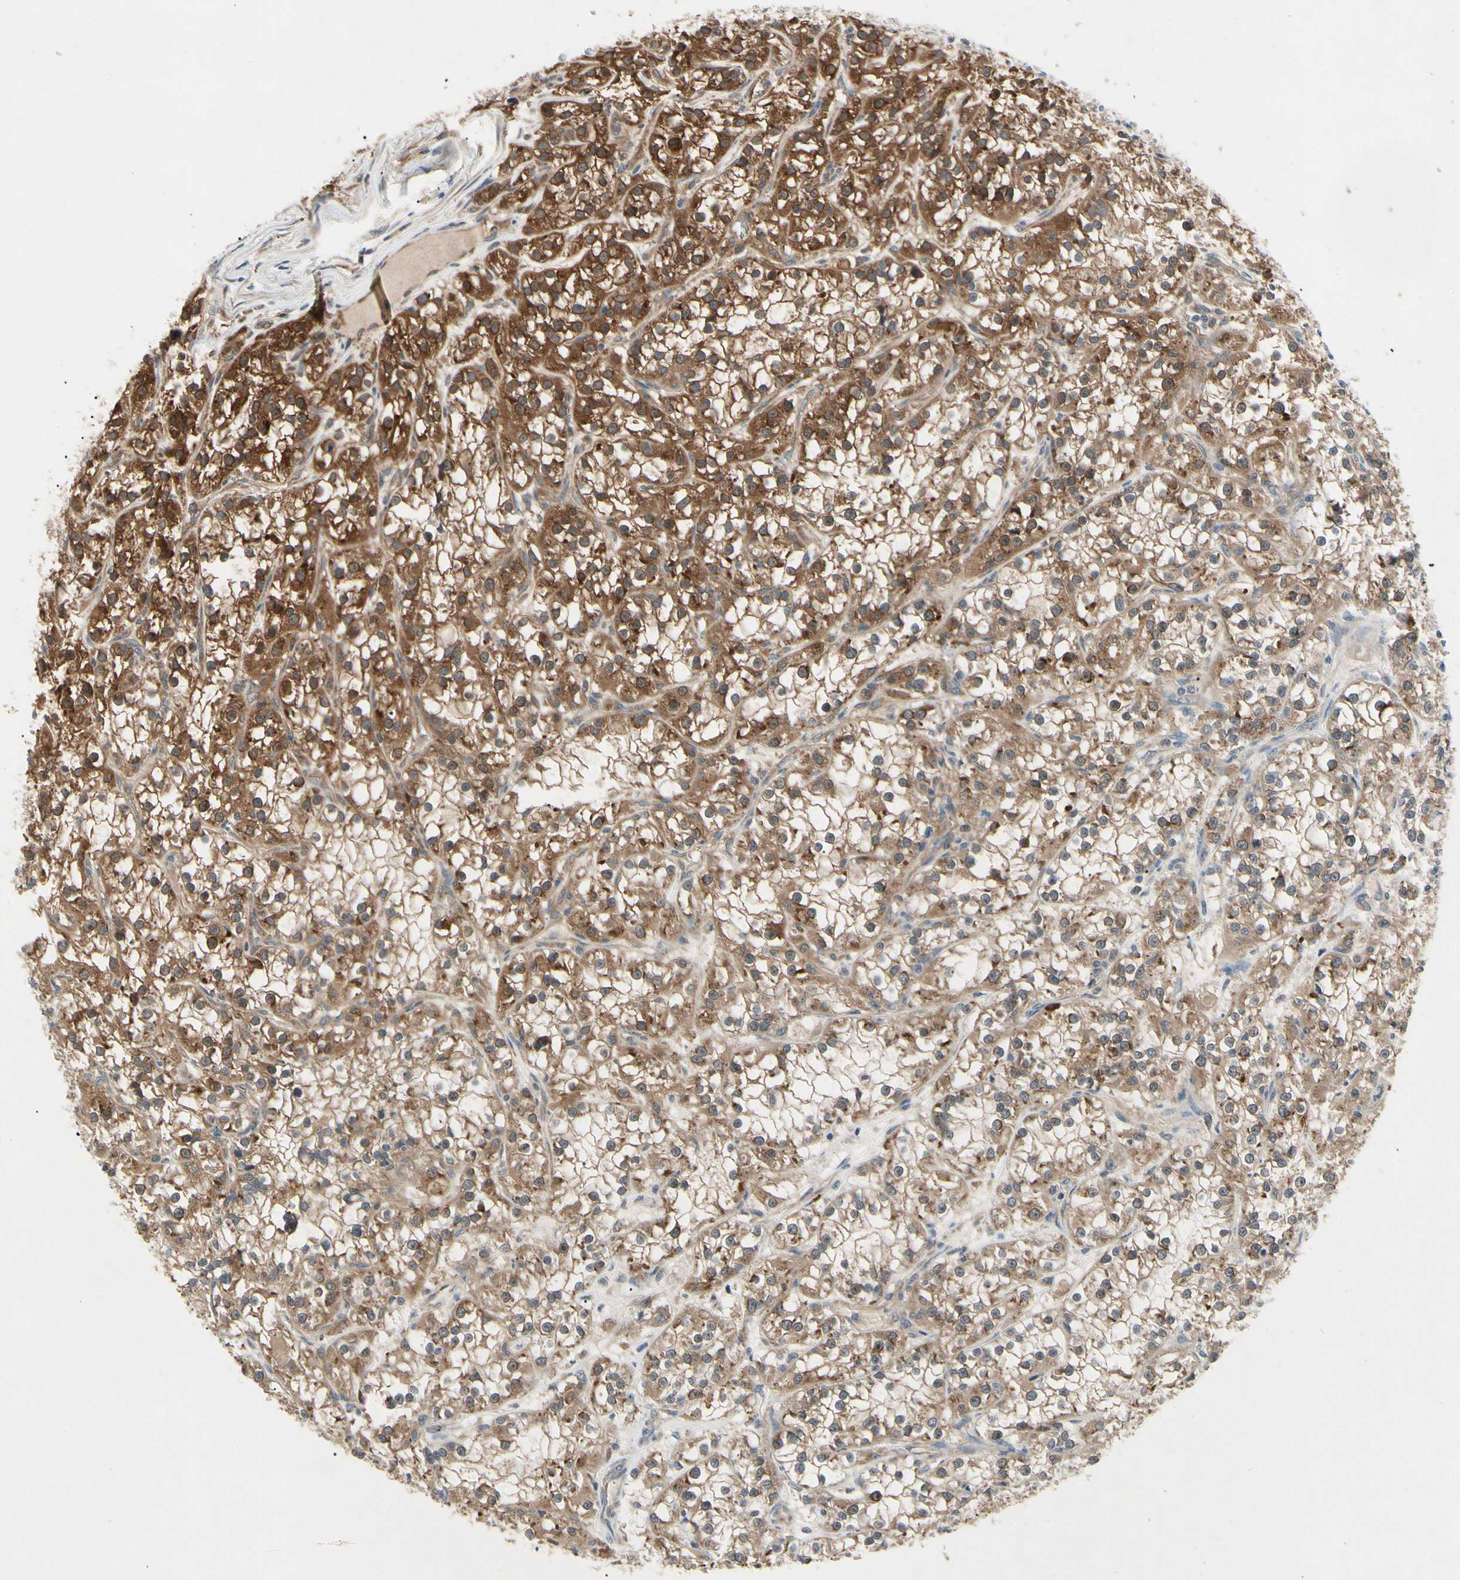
{"staining": {"intensity": "strong", "quantity": ">75%", "location": "cytoplasmic/membranous"}, "tissue": "renal cancer", "cell_type": "Tumor cells", "image_type": "cancer", "snomed": [{"axis": "morphology", "description": "Adenocarcinoma, NOS"}, {"axis": "topography", "description": "Kidney"}], "caption": "Adenocarcinoma (renal) stained with a brown dye exhibits strong cytoplasmic/membranous positive positivity in approximately >75% of tumor cells.", "gene": "NME1-NME2", "patient": {"sex": "female", "age": 52}}